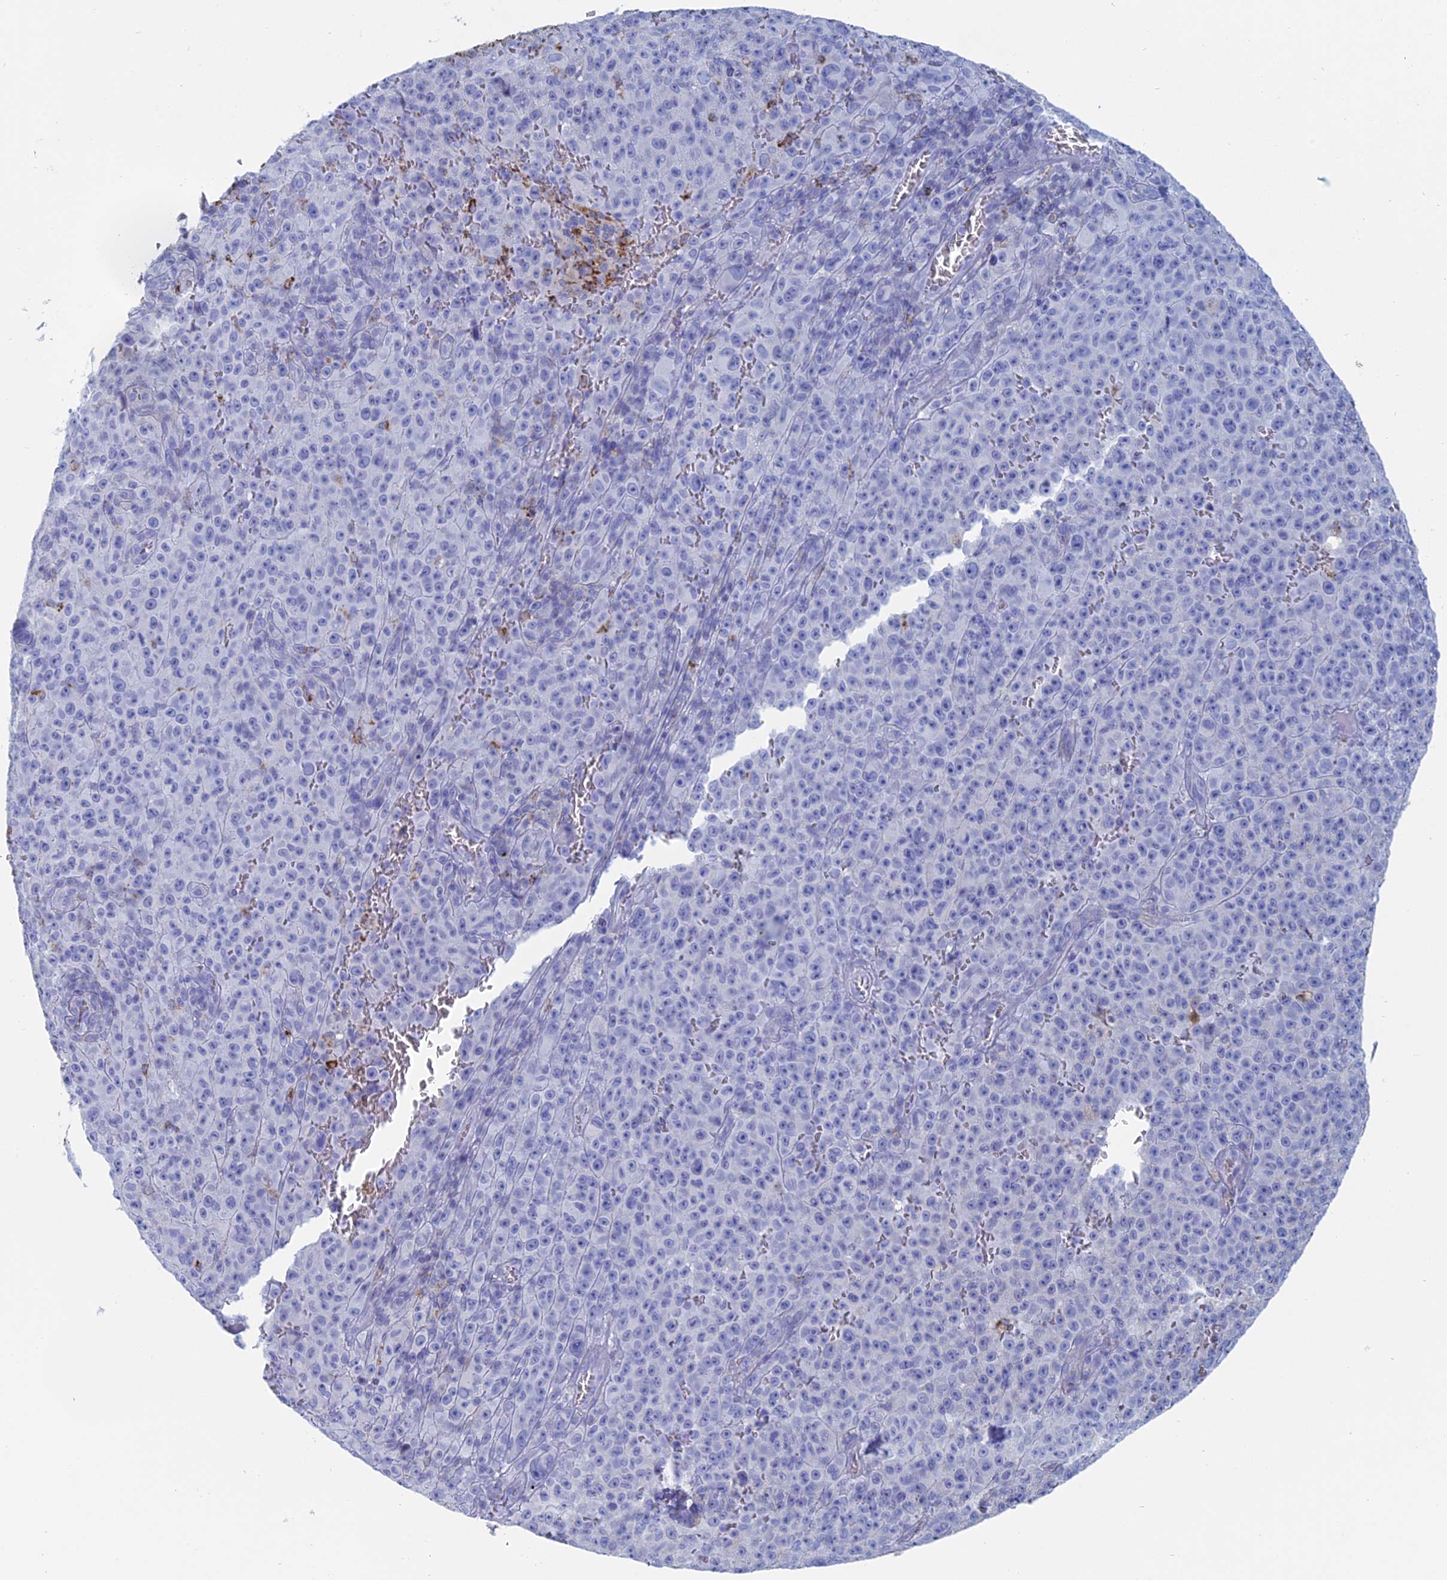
{"staining": {"intensity": "negative", "quantity": "none", "location": "none"}, "tissue": "melanoma", "cell_type": "Tumor cells", "image_type": "cancer", "snomed": [{"axis": "morphology", "description": "Malignant melanoma, NOS"}, {"axis": "topography", "description": "Skin"}], "caption": "Protein analysis of melanoma reveals no significant expression in tumor cells.", "gene": "ALMS1", "patient": {"sex": "female", "age": 82}}